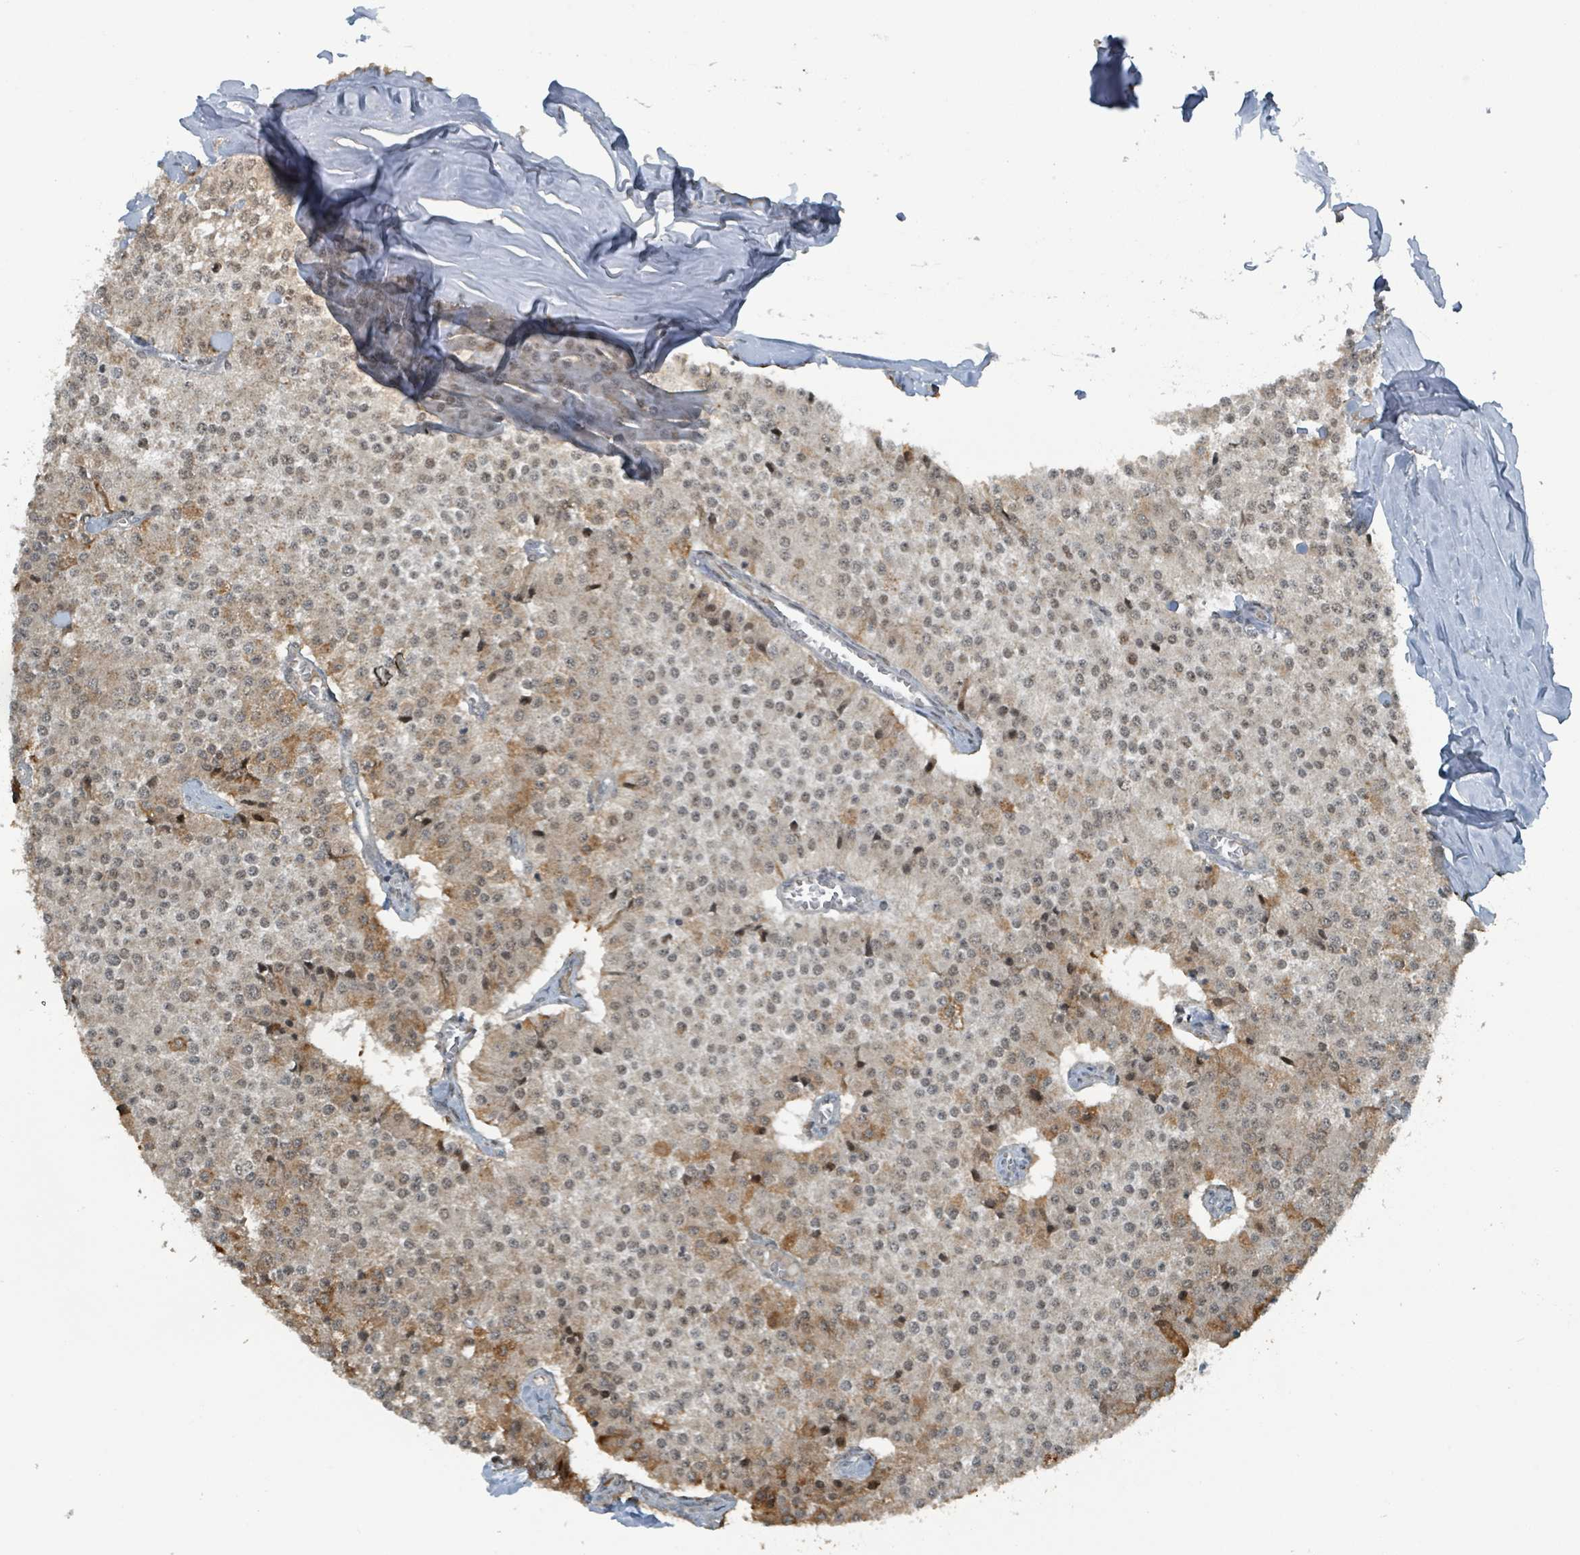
{"staining": {"intensity": "moderate", "quantity": "<25%", "location": "cytoplasmic/membranous"}, "tissue": "carcinoid", "cell_type": "Tumor cells", "image_type": "cancer", "snomed": [{"axis": "morphology", "description": "Carcinoid, malignant, NOS"}, {"axis": "topography", "description": "Colon"}], "caption": "Immunohistochemical staining of human malignant carcinoid displays low levels of moderate cytoplasmic/membranous staining in approximately <25% of tumor cells.", "gene": "PHIP", "patient": {"sex": "female", "age": 52}}